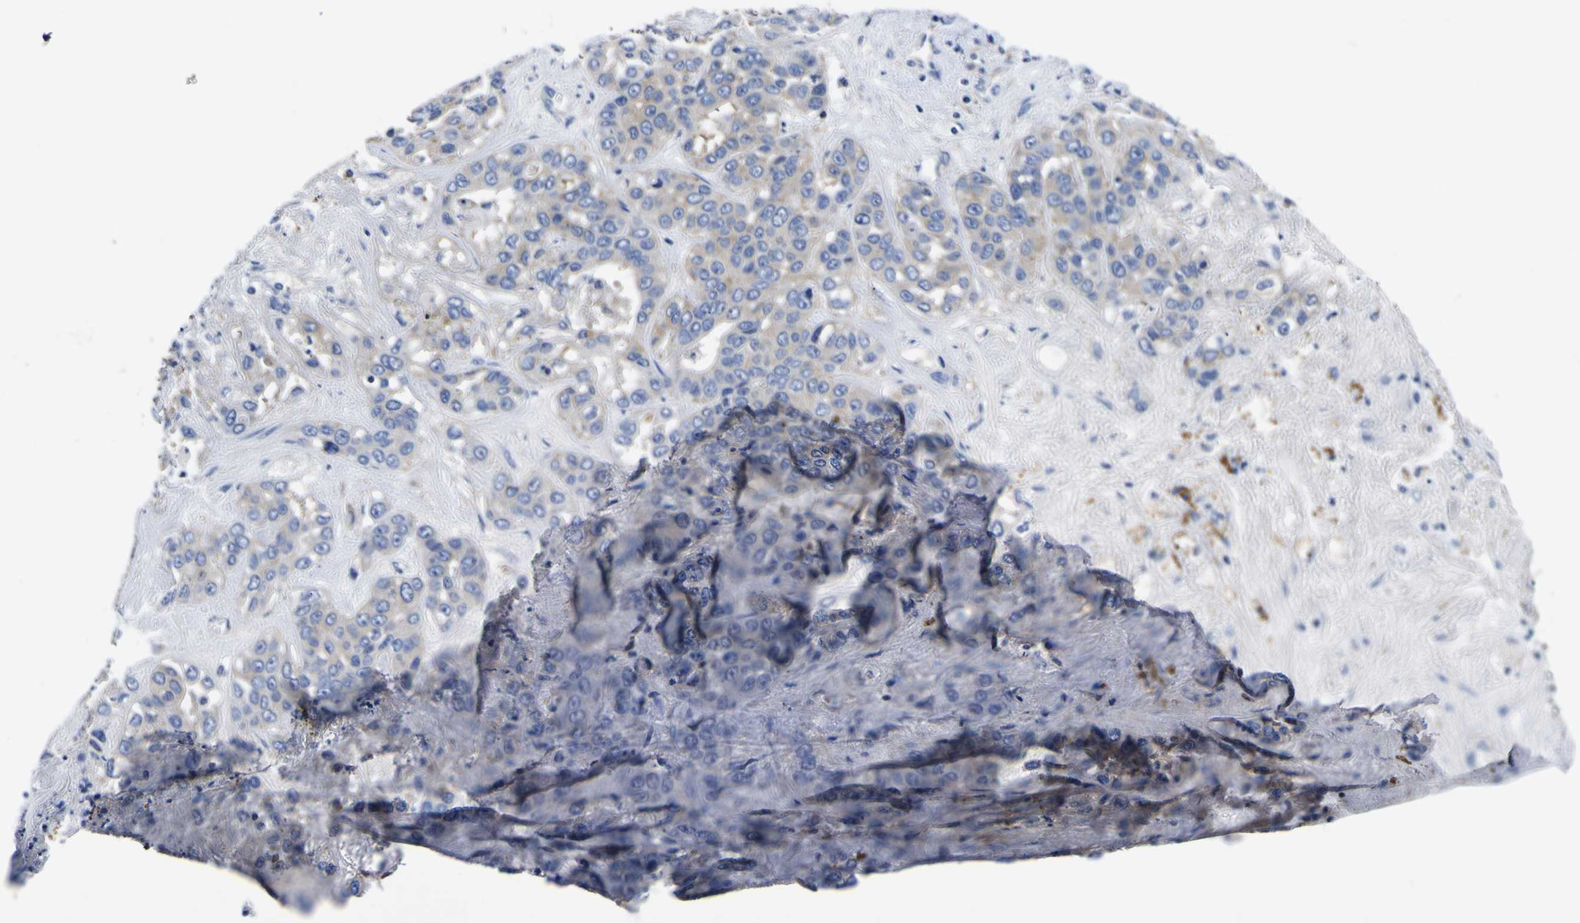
{"staining": {"intensity": "negative", "quantity": "none", "location": "none"}, "tissue": "liver cancer", "cell_type": "Tumor cells", "image_type": "cancer", "snomed": [{"axis": "morphology", "description": "Cholangiocarcinoma"}, {"axis": "topography", "description": "Liver"}], "caption": "The immunohistochemistry image has no significant expression in tumor cells of liver cholangiocarcinoma tissue. The staining was performed using DAB (3,3'-diaminobenzidine) to visualize the protein expression in brown, while the nuclei were stained in blue with hematoxylin (Magnification: 20x).", "gene": "VASN", "patient": {"sex": "female", "age": 52}}